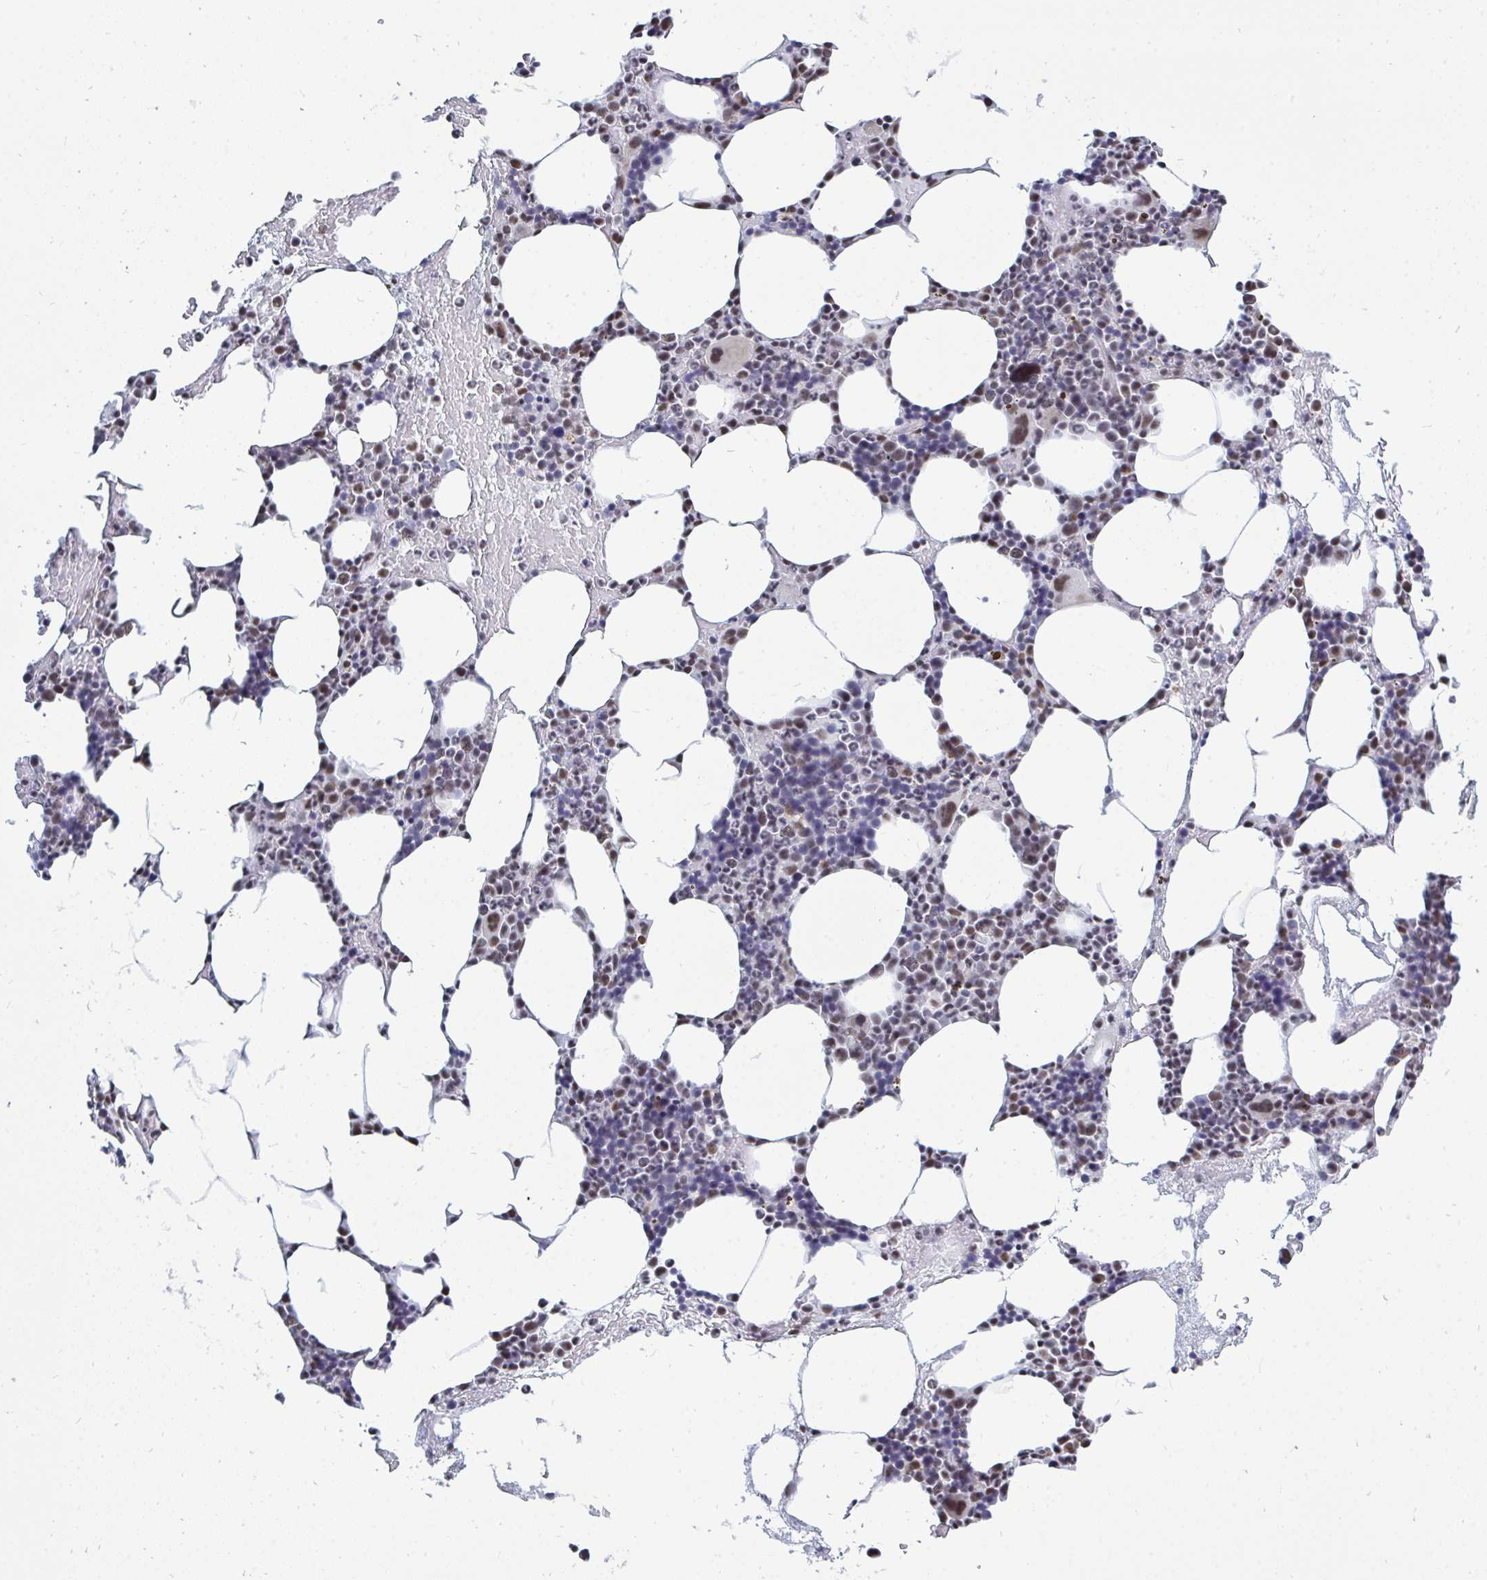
{"staining": {"intensity": "moderate", "quantity": "<25%", "location": "nuclear"}, "tissue": "bone marrow", "cell_type": "Hematopoietic cells", "image_type": "normal", "snomed": [{"axis": "morphology", "description": "Normal tissue, NOS"}, {"axis": "topography", "description": "Bone marrow"}], "caption": "This histopathology image exhibits normal bone marrow stained with IHC to label a protein in brown. The nuclear of hematopoietic cells show moderate positivity for the protein. Nuclei are counter-stained blue.", "gene": "TRIP12", "patient": {"sex": "female", "age": 62}}